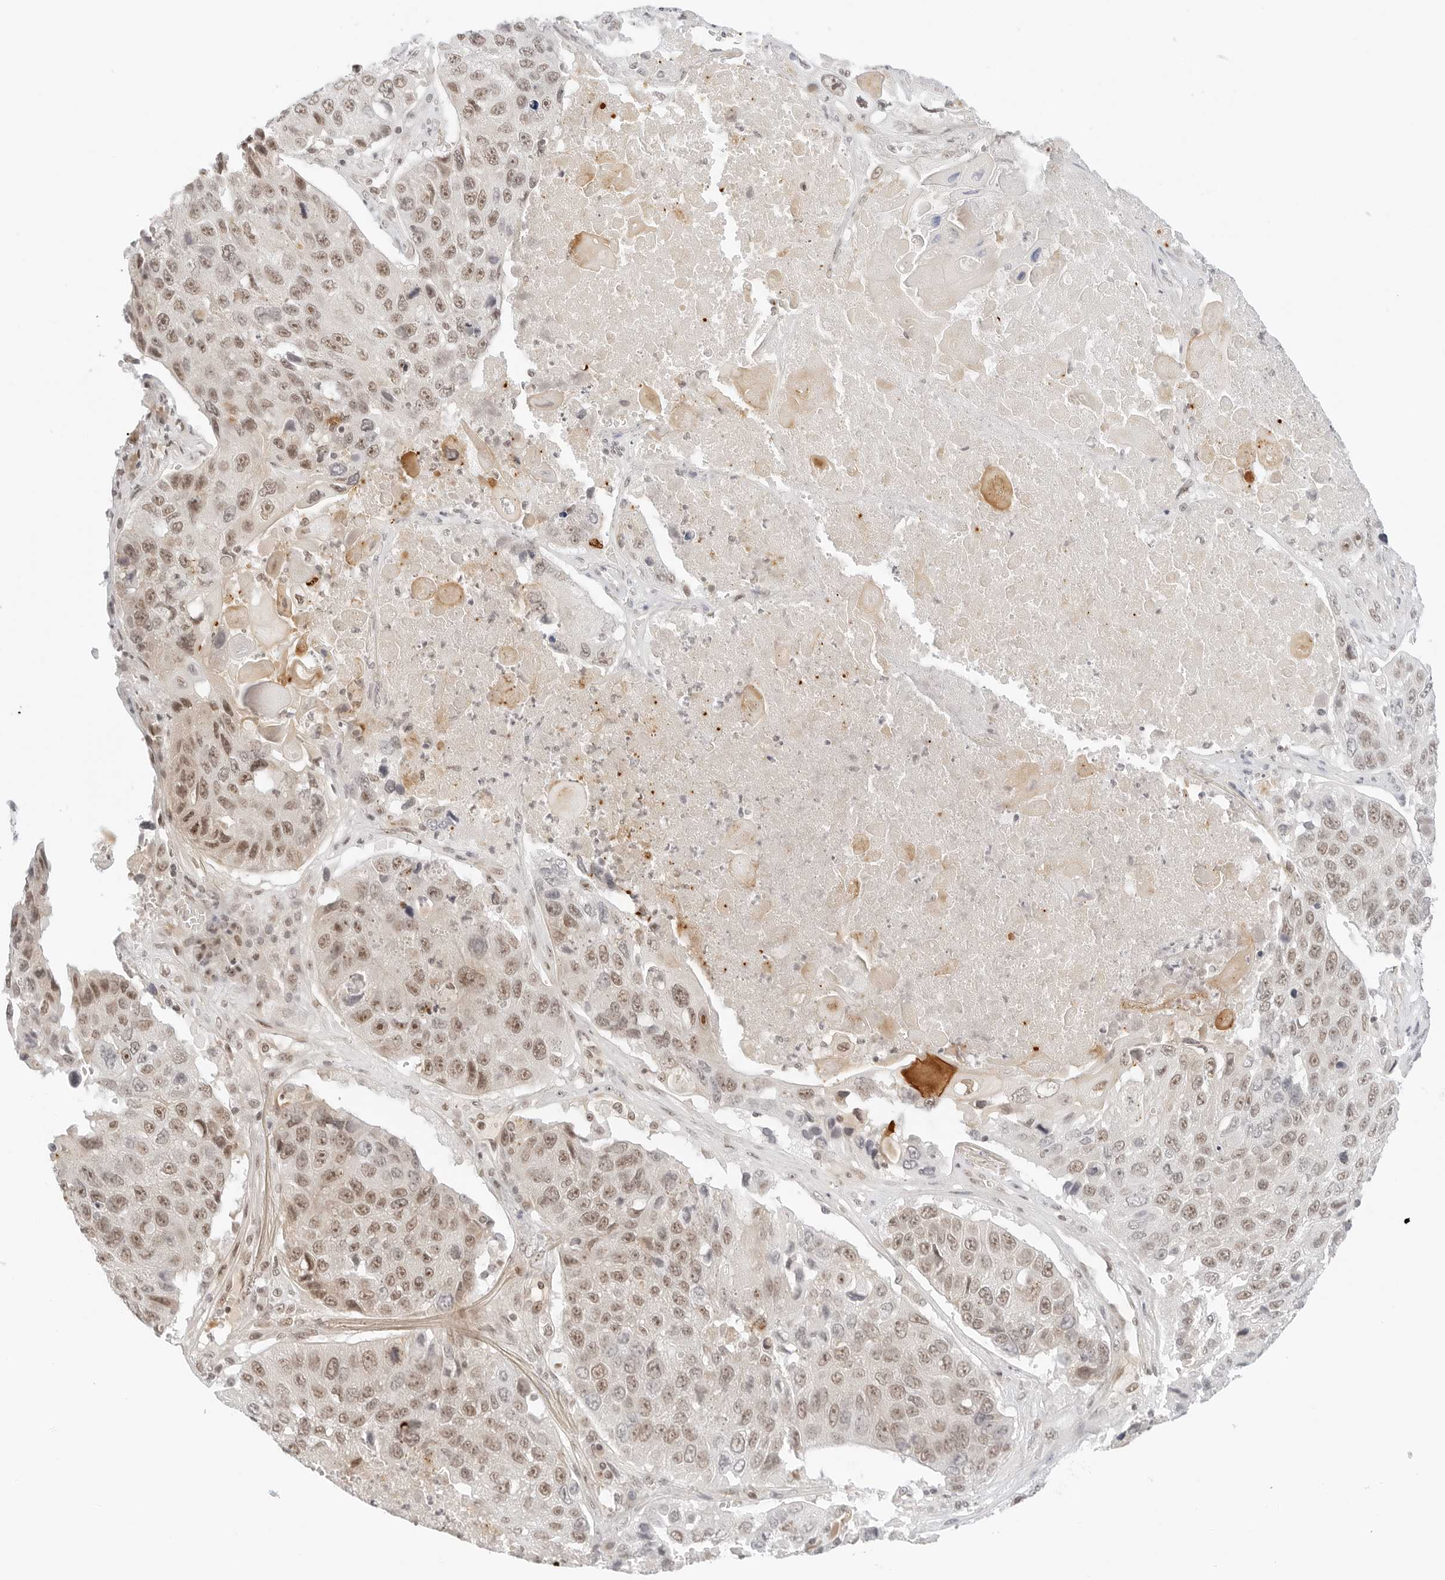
{"staining": {"intensity": "moderate", "quantity": ">75%", "location": "nuclear"}, "tissue": "lung cancer", "cell_type": "Tumor cells", "image_type": "cancer", "snomed": [{"axis": "morphology", "description": "Squamous cell carcinoma, NOS"}, {"axis": "topography", "description": "Lung"}], "caption": "A brown stain labels moderate nuclear staining of a protein in human lung squamous cell carcinoma tumor cells.", "gene": "NEO1", "patient": {"sex": "male", "age": 61}}